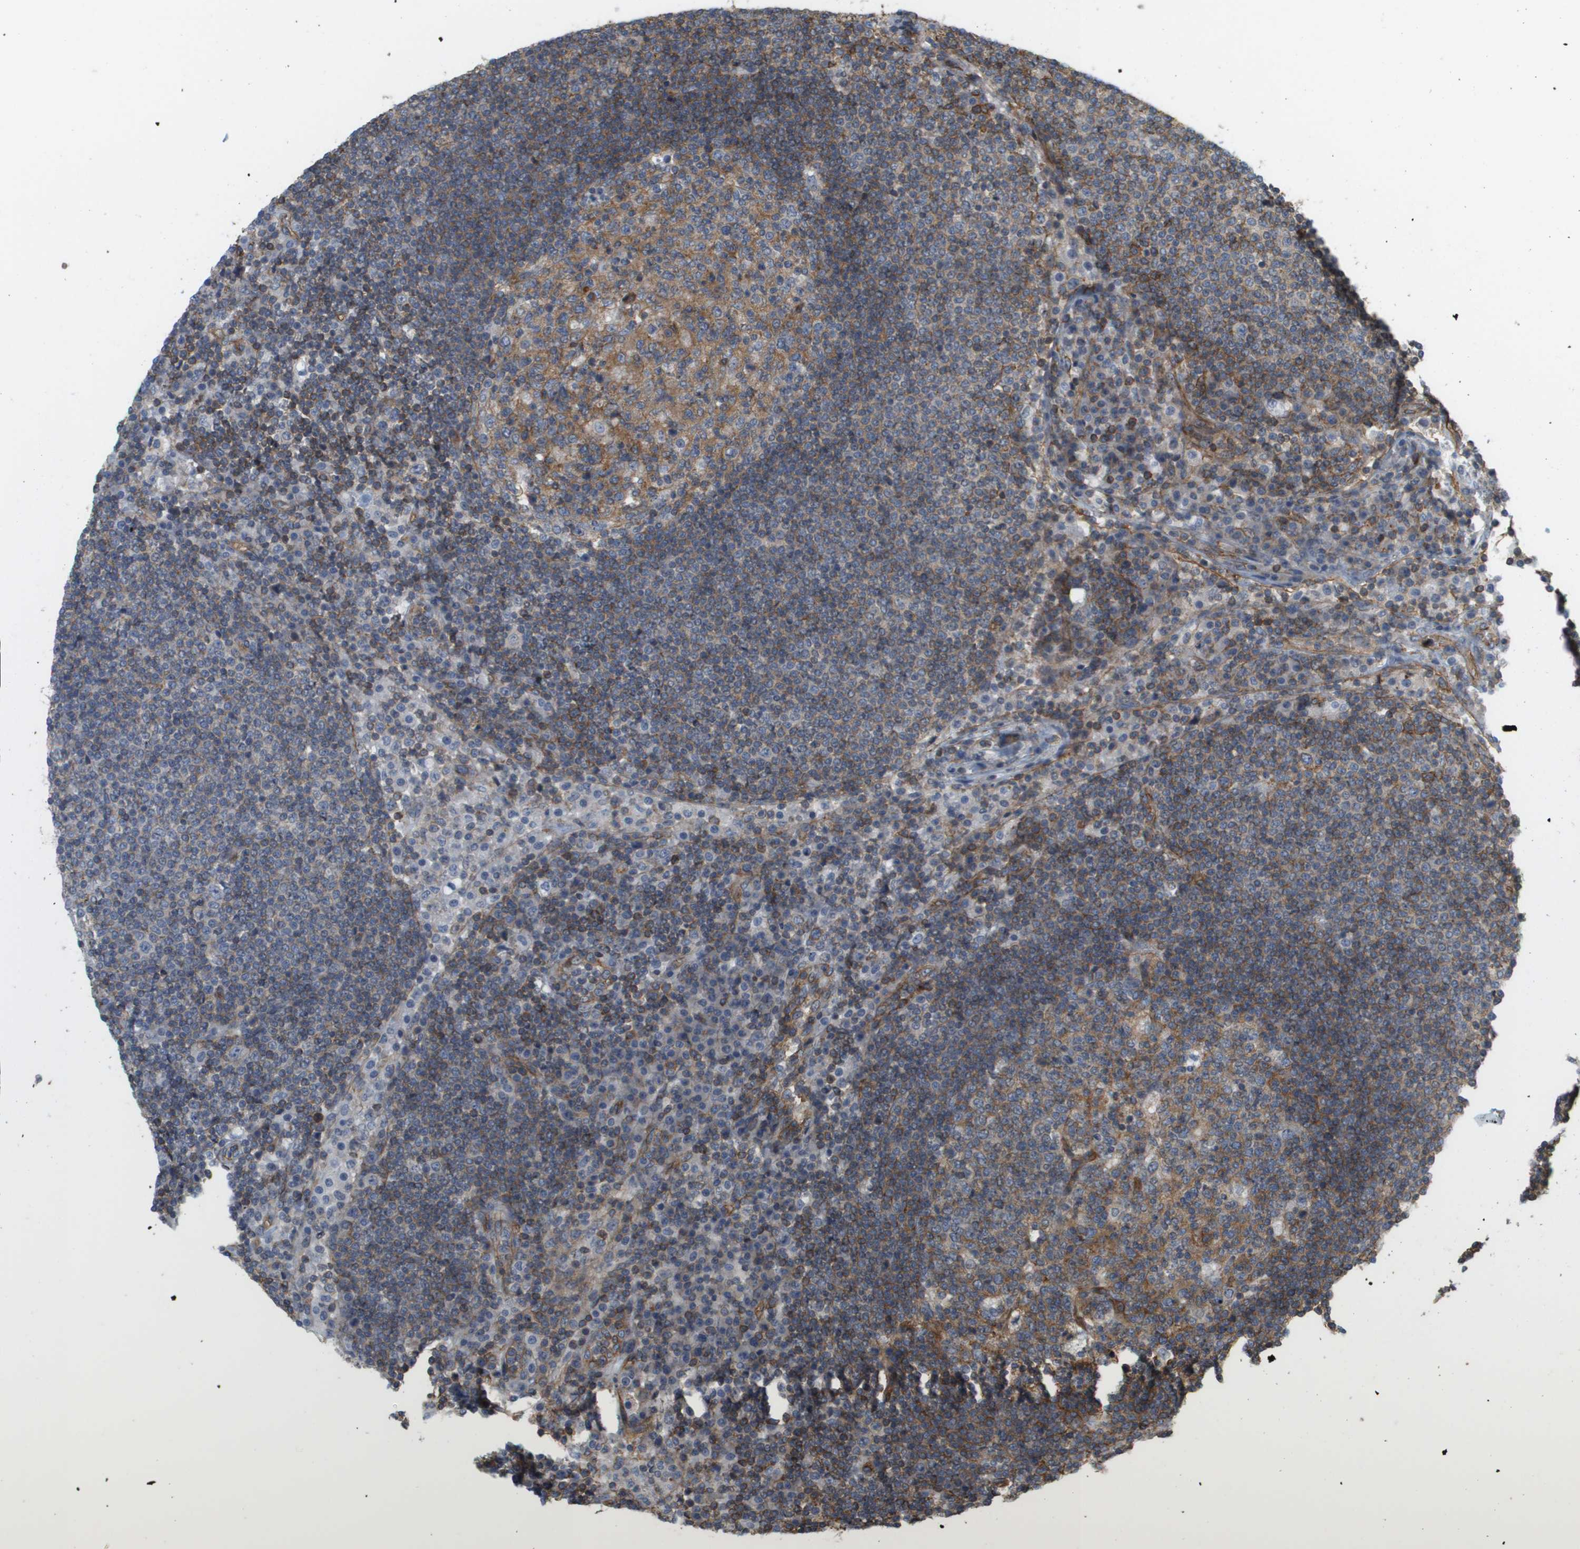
{"staining": {"intensity": "moderate", "quantity": "25%-75%", "location": "cytoplasmic/membranous"}, "tissue": "lymph node", "cell_type": "Germinal center cells", "image_type": "normal", "snomed": [{"axis": "morphology", "description": "Normal tissue, NOS"}, {"axis": "topography", "description": "Lymph node"}], "caption": "About 25%-75% of germinal center cells in normal human lymph node demonstrate moderate cytoplasmic/membranous protein positivity as visualized by brown immunohistochemical staining.", "gene": "SGMS2", "patient": {"sex": "female", "age": 53}}